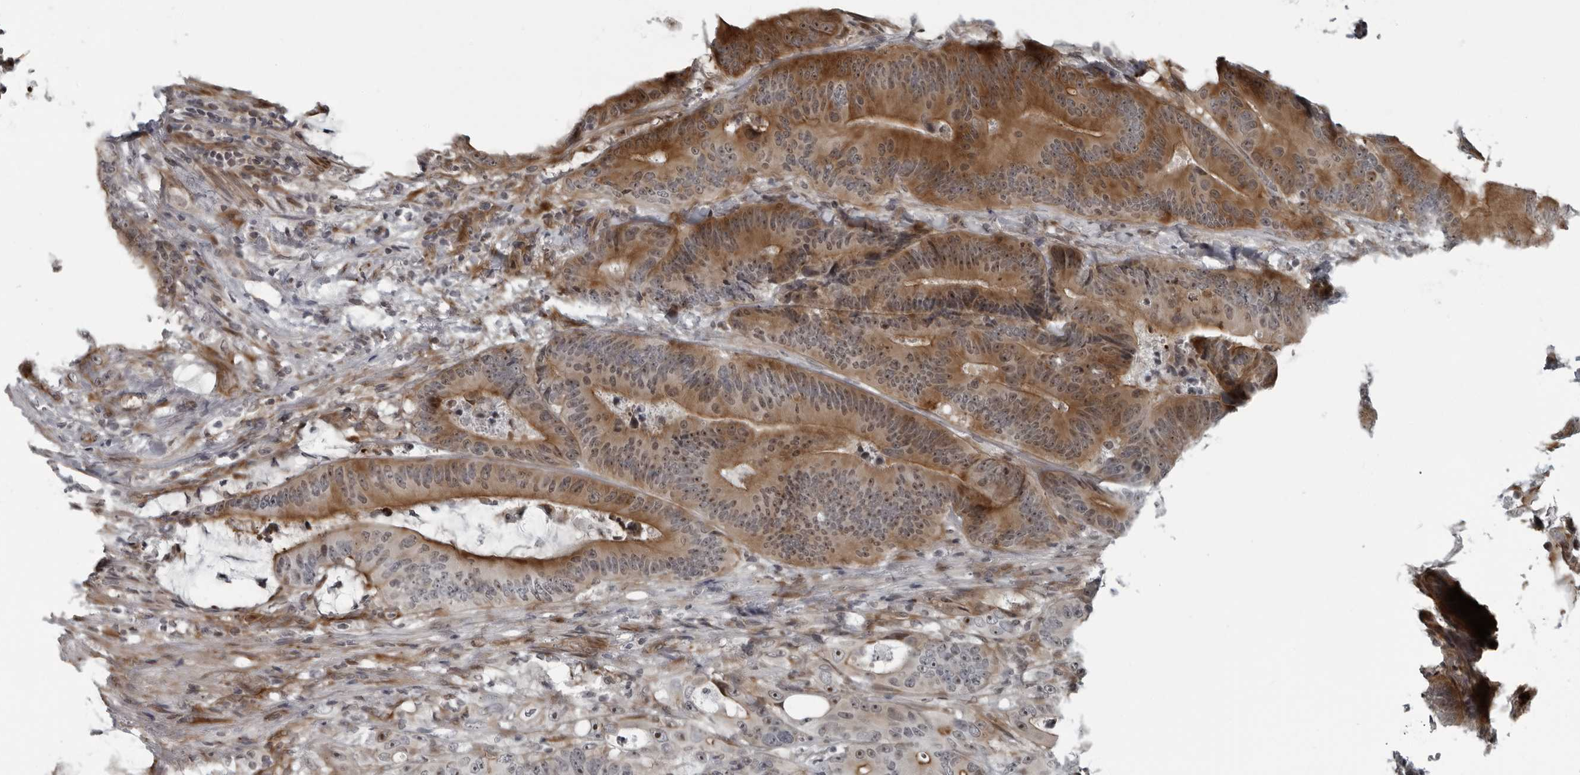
{"staining": {"intensity": "moderate", "quantity": "25%-75%", "location": "cytoplasmic/membranous,nuclear"}, "tissue": "colorectal cancer", "cell_type": "Tumor cells", "image_type": "cancer", "snomed": [{"axis": "morphology", "description": "Adenocarcinoma, NOS"}, {"axis": "topography", "description": "Colon"}], "caption": "Colorectal cancer stained with DAB IHC displays medium levels of moderate cytoplasmic/membranous and nuclear staining in about 25%-75% of tumor cells.", "gene": "FAM102B", "patient": {"sex": "male", "age": 83}}